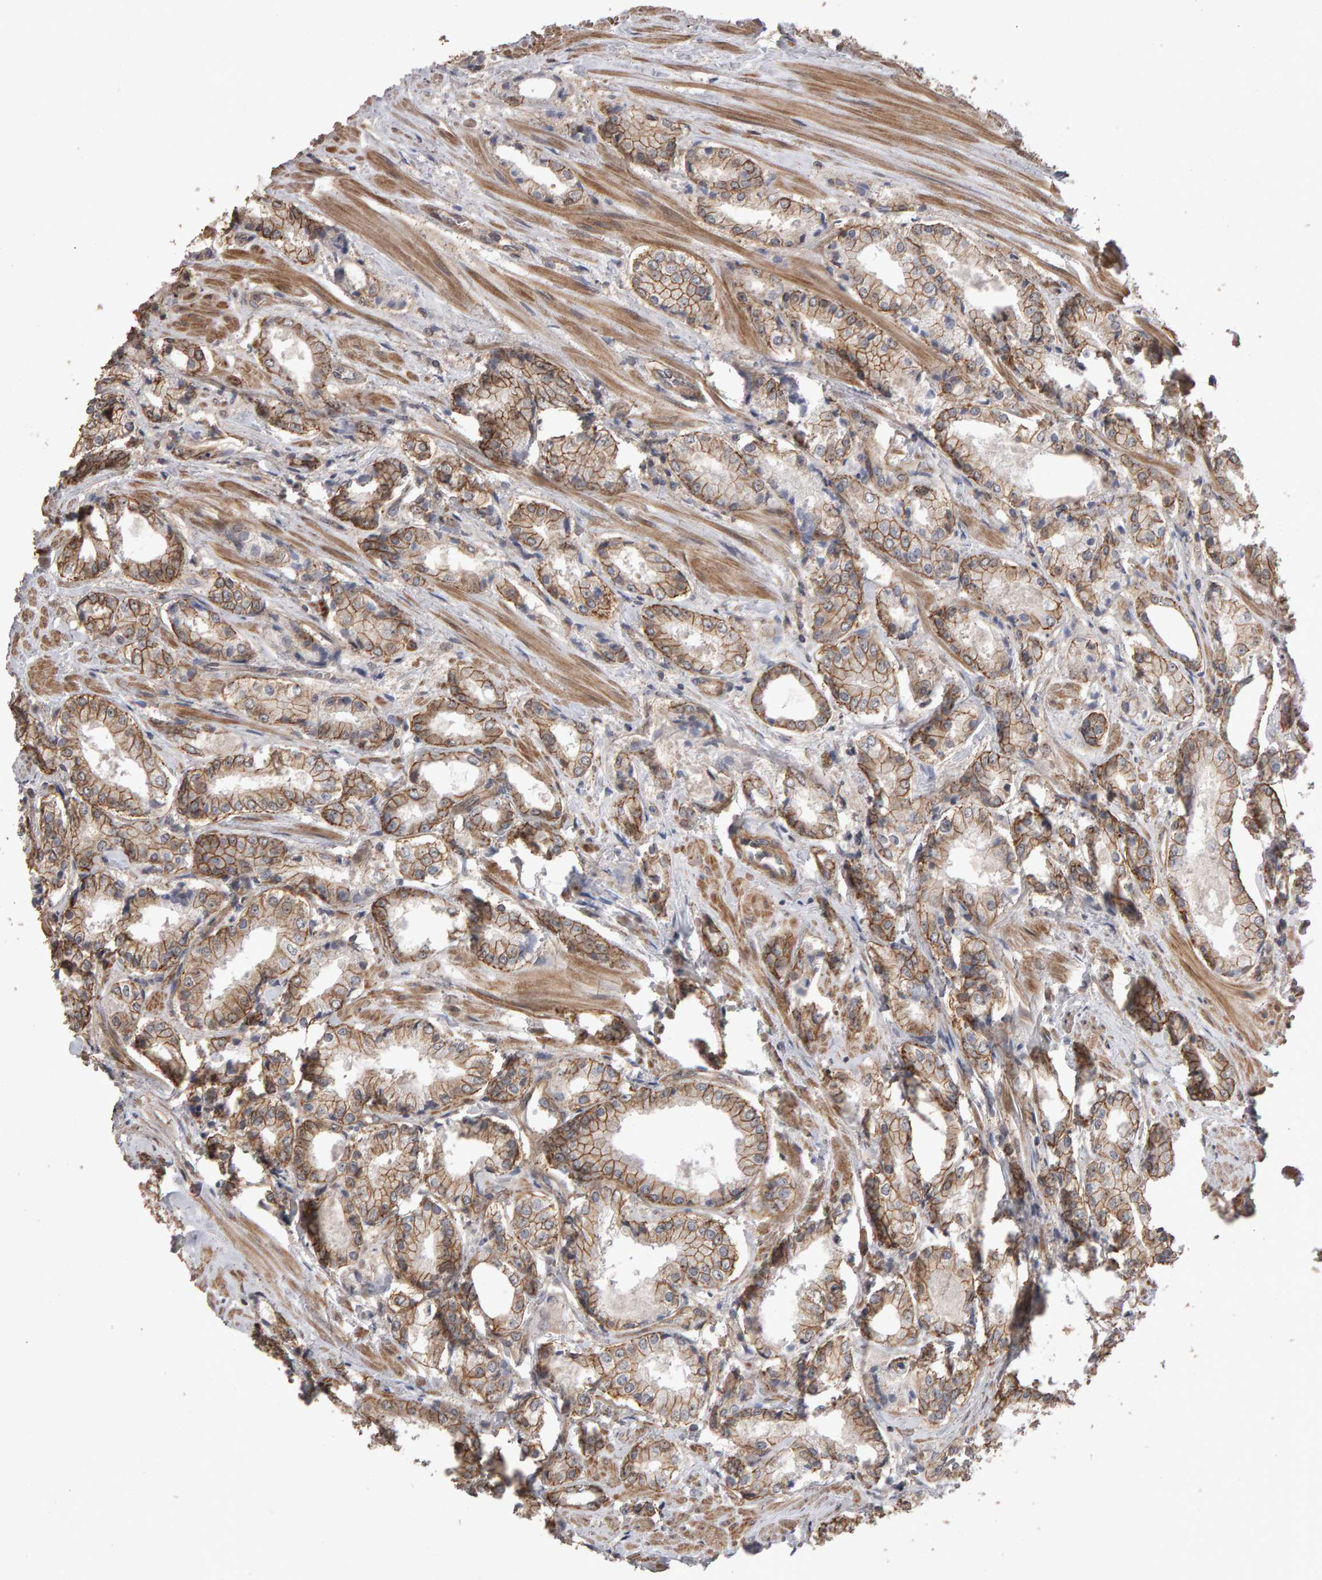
{"staining": {"intensity": "strong", "quantity": ">75%", "location": "cytoplasmic/membranous"}, "tissue": "prostate cancer", "cell_type": "Tumor cells", "image_type": "cancer", "snomed": [{"axis": "morphology", "description": "Adenocarcinoma, Low grade"}, {"axis": "topography", "description": "Prostate"}], "caption": "Prostate cancer stained for a protein (brown) demonstrates strong cytoplasmic/membranous positive positivity in approximately >75% of tumor cells.", "gene": "SCRIB", "patient": {"sex": "male", "age": 62}}